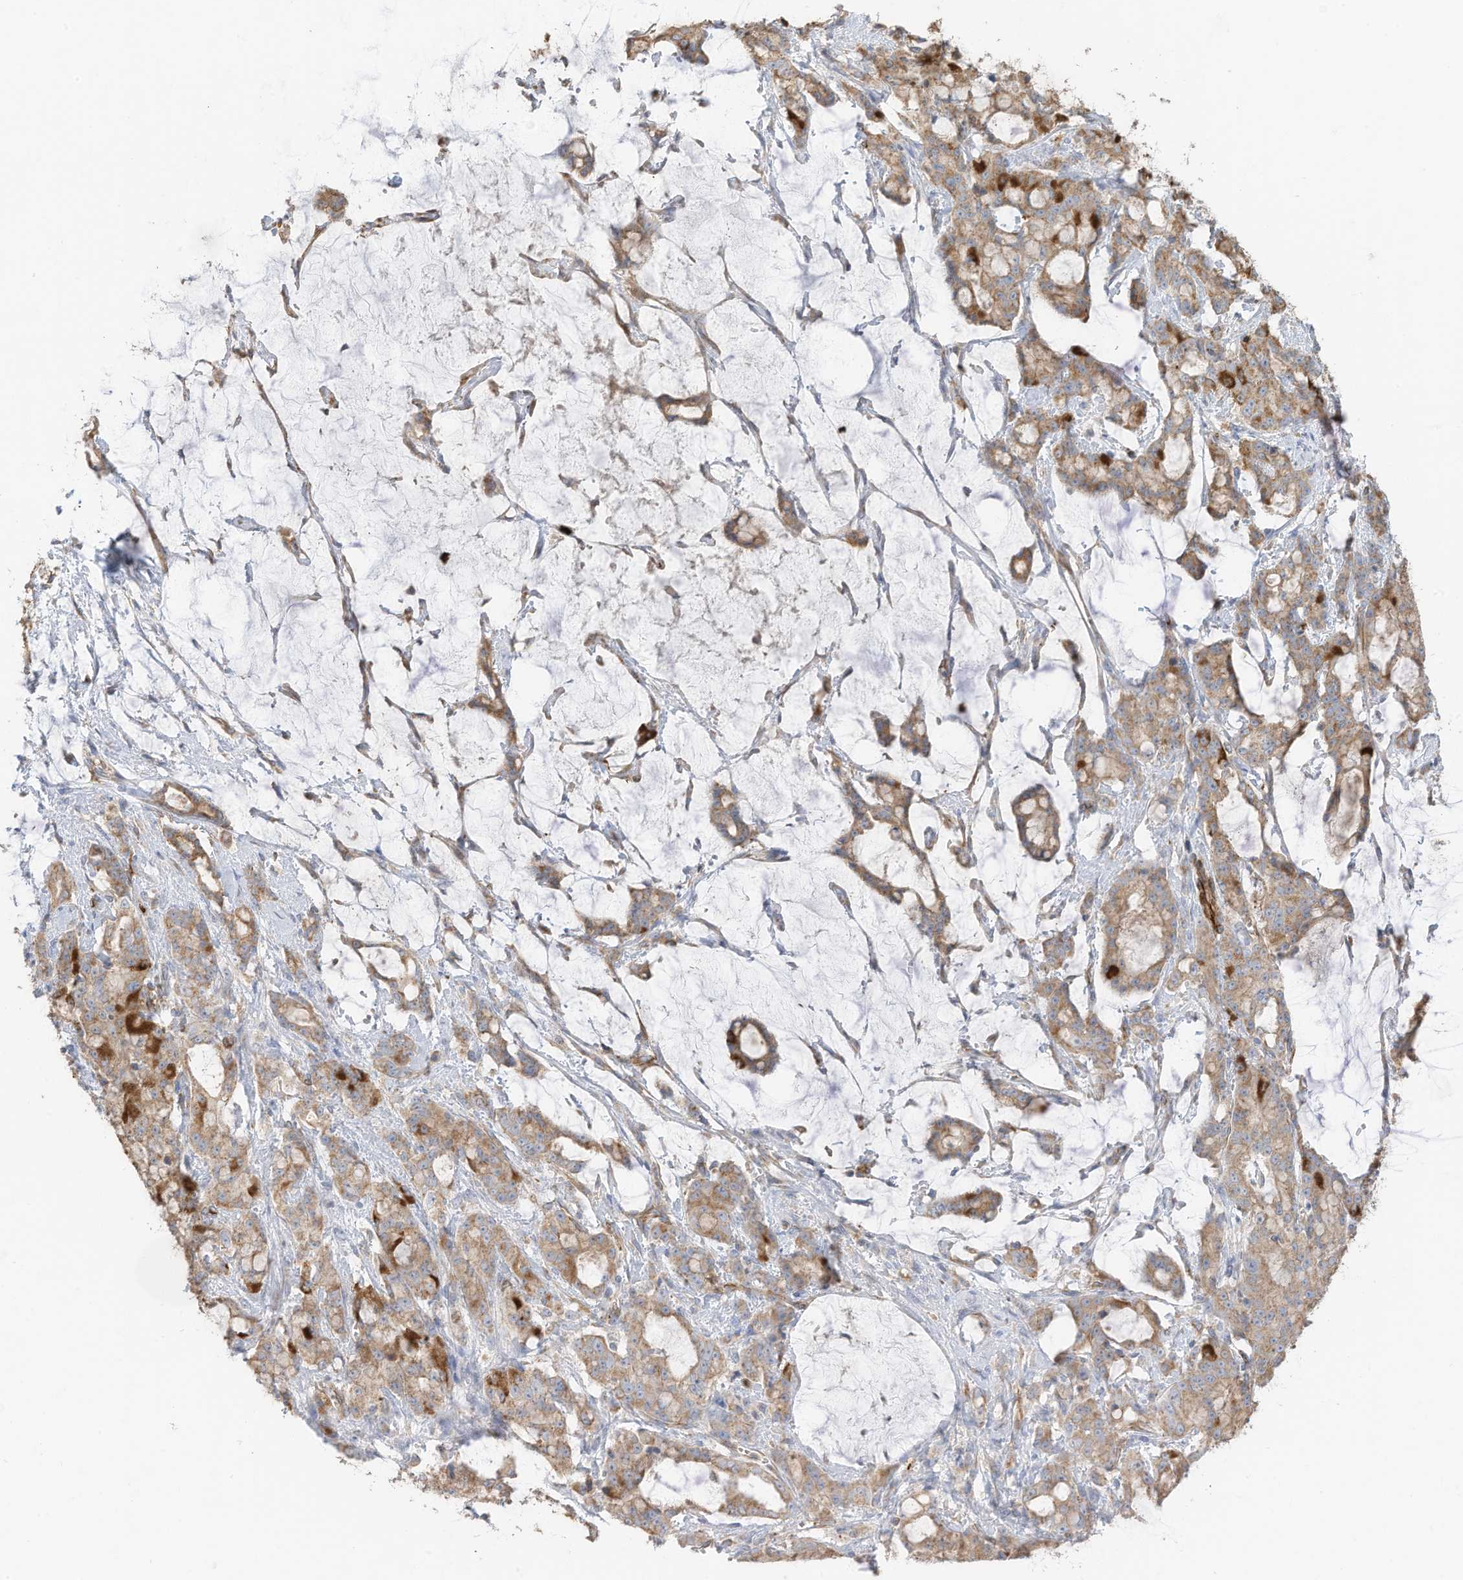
{"staining": {"intensity": "moderate", "quantity": ">75%", "location": "cytoplasmic/membranous"}, "tissue": "pancreatic cancer", "cell_type": "Tumor cells", "image_type": "cancer", "snomed": [{"axis": "morphology", "description": "Adenocarcinoma, NOS"}, {"axis": "topography", "description": "Pancreas"}], "caption": "Pancreatic cancer (adenocarcinoma) tissue shows moderate cytoplasmic/membranous expression in about >75% of tumor cells, visualized by immunohistochemistry. (DAB IHC, brown staining for protein, blue staining for nuclei).", "gene": "ABCB7", "patient": {"sex": "female", "age": 73}}